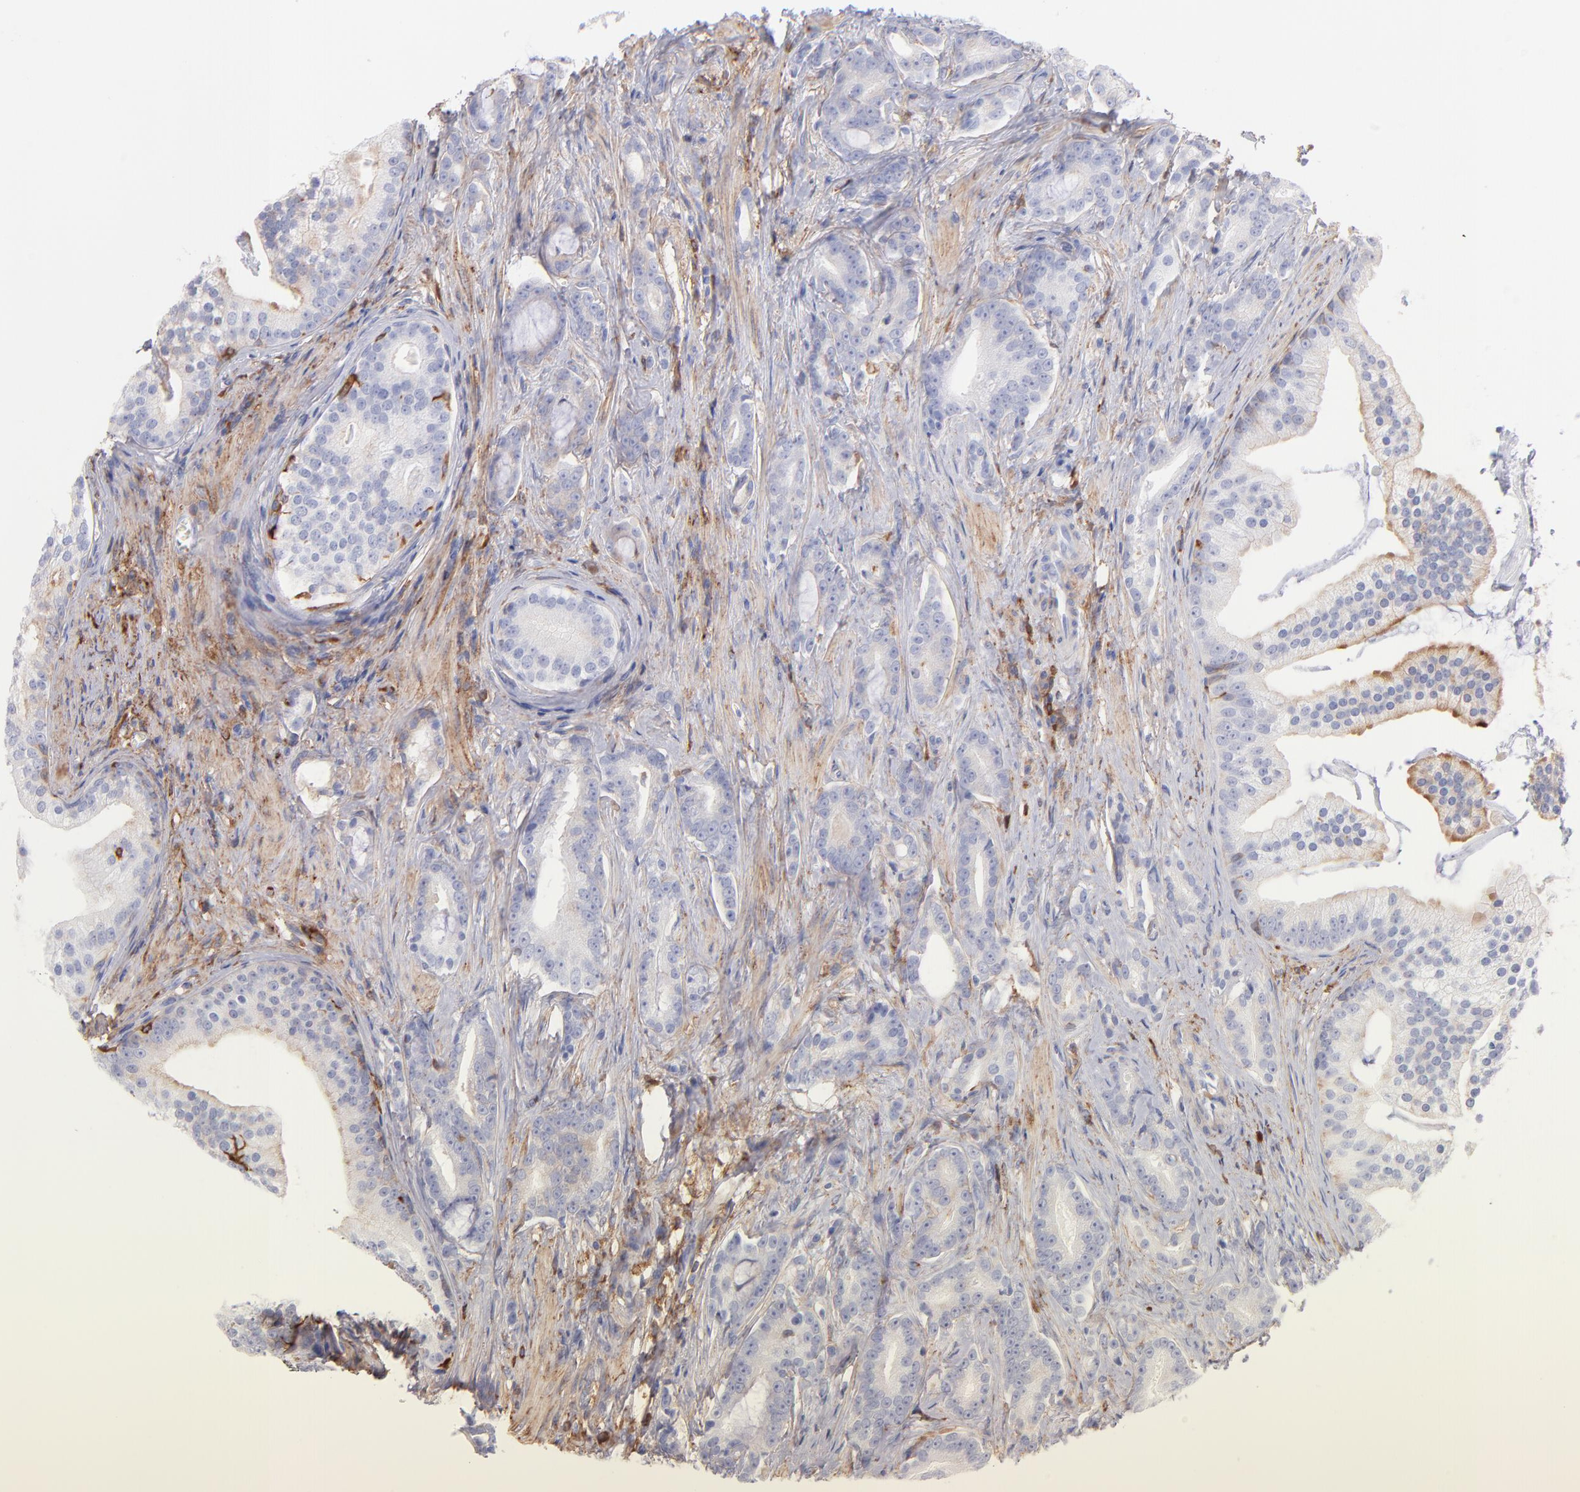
{"staining": {"intensity": "moderate", "quantity": "25%-75%", "location": "cytoplasmic/membranous"}, "tissue": "prostate cancer", "cell_type": "Tumor cells", "image_type": "cancer", "snomed": [{"axis": "morphology", "description": "Adenocarcinoma, Low grade"}, {"axis": "topography", "description": "Prostate"}], "caption": "IHC of human prostate cancer demonstrates medium levels of moderate cytoplasmic/membranous positivity in about 25%-75% of tumor cells. Immunohistochemistry stains the protein of interest in brown and the nuclei are stained blue.", "gene": "PRKCA", "patient": {"sex": "male", "age": 58}}